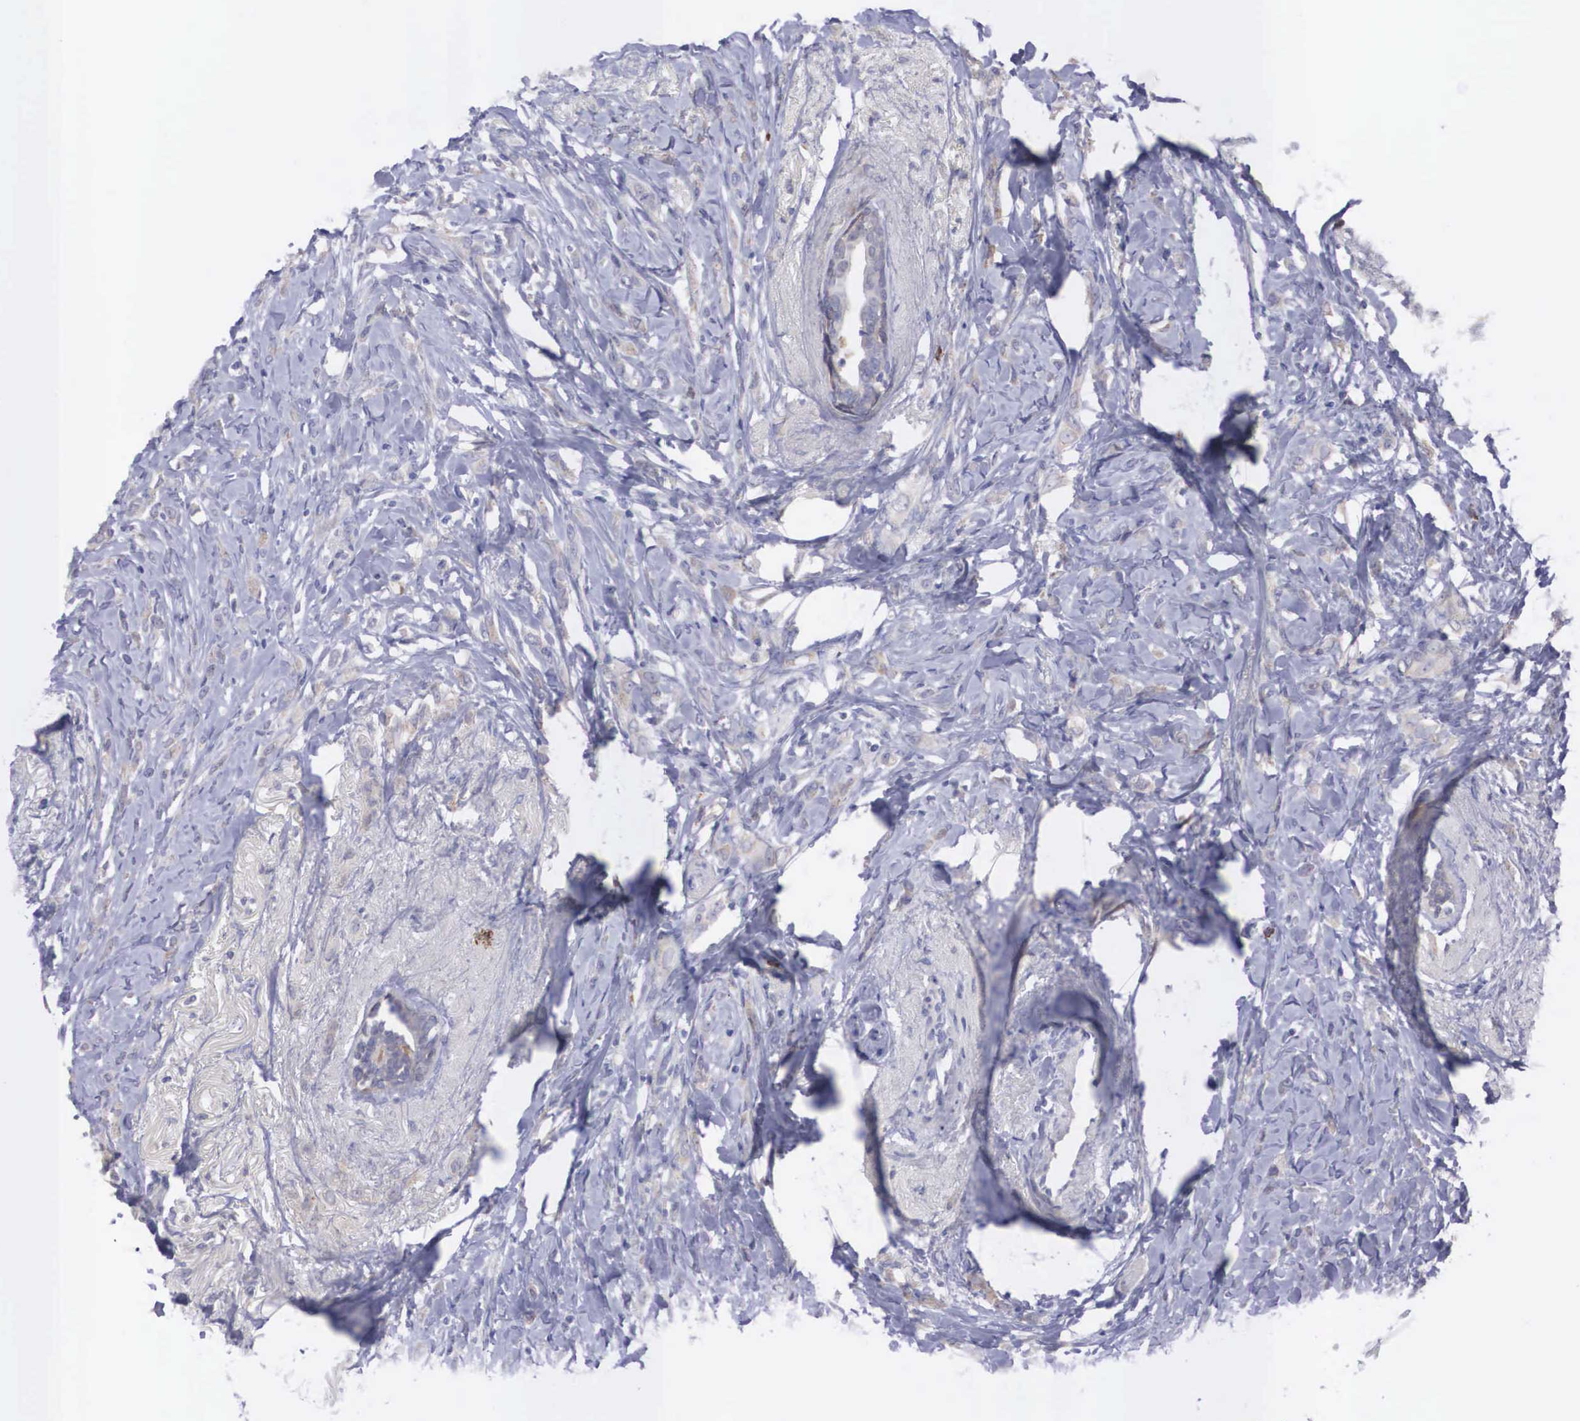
{"staining": {"intensity": "weak", "quantity": "<25%", "location": "cytoplasmic/membranous"}, "tissue": "breast cancer", "cell_type": "Tumor cells", "image_type": "cancer", "snomed": [{"axis": "morphology", "description": "Lobular carcinoma"}, {"axis": "topography", "description": "Breast"}], "caption": "The micrograph shows no staining of tumor cells in breast cancer (lobular carcinoma).", "gene": "REPS2", "patient": {"sex": "female", "age": 57}}